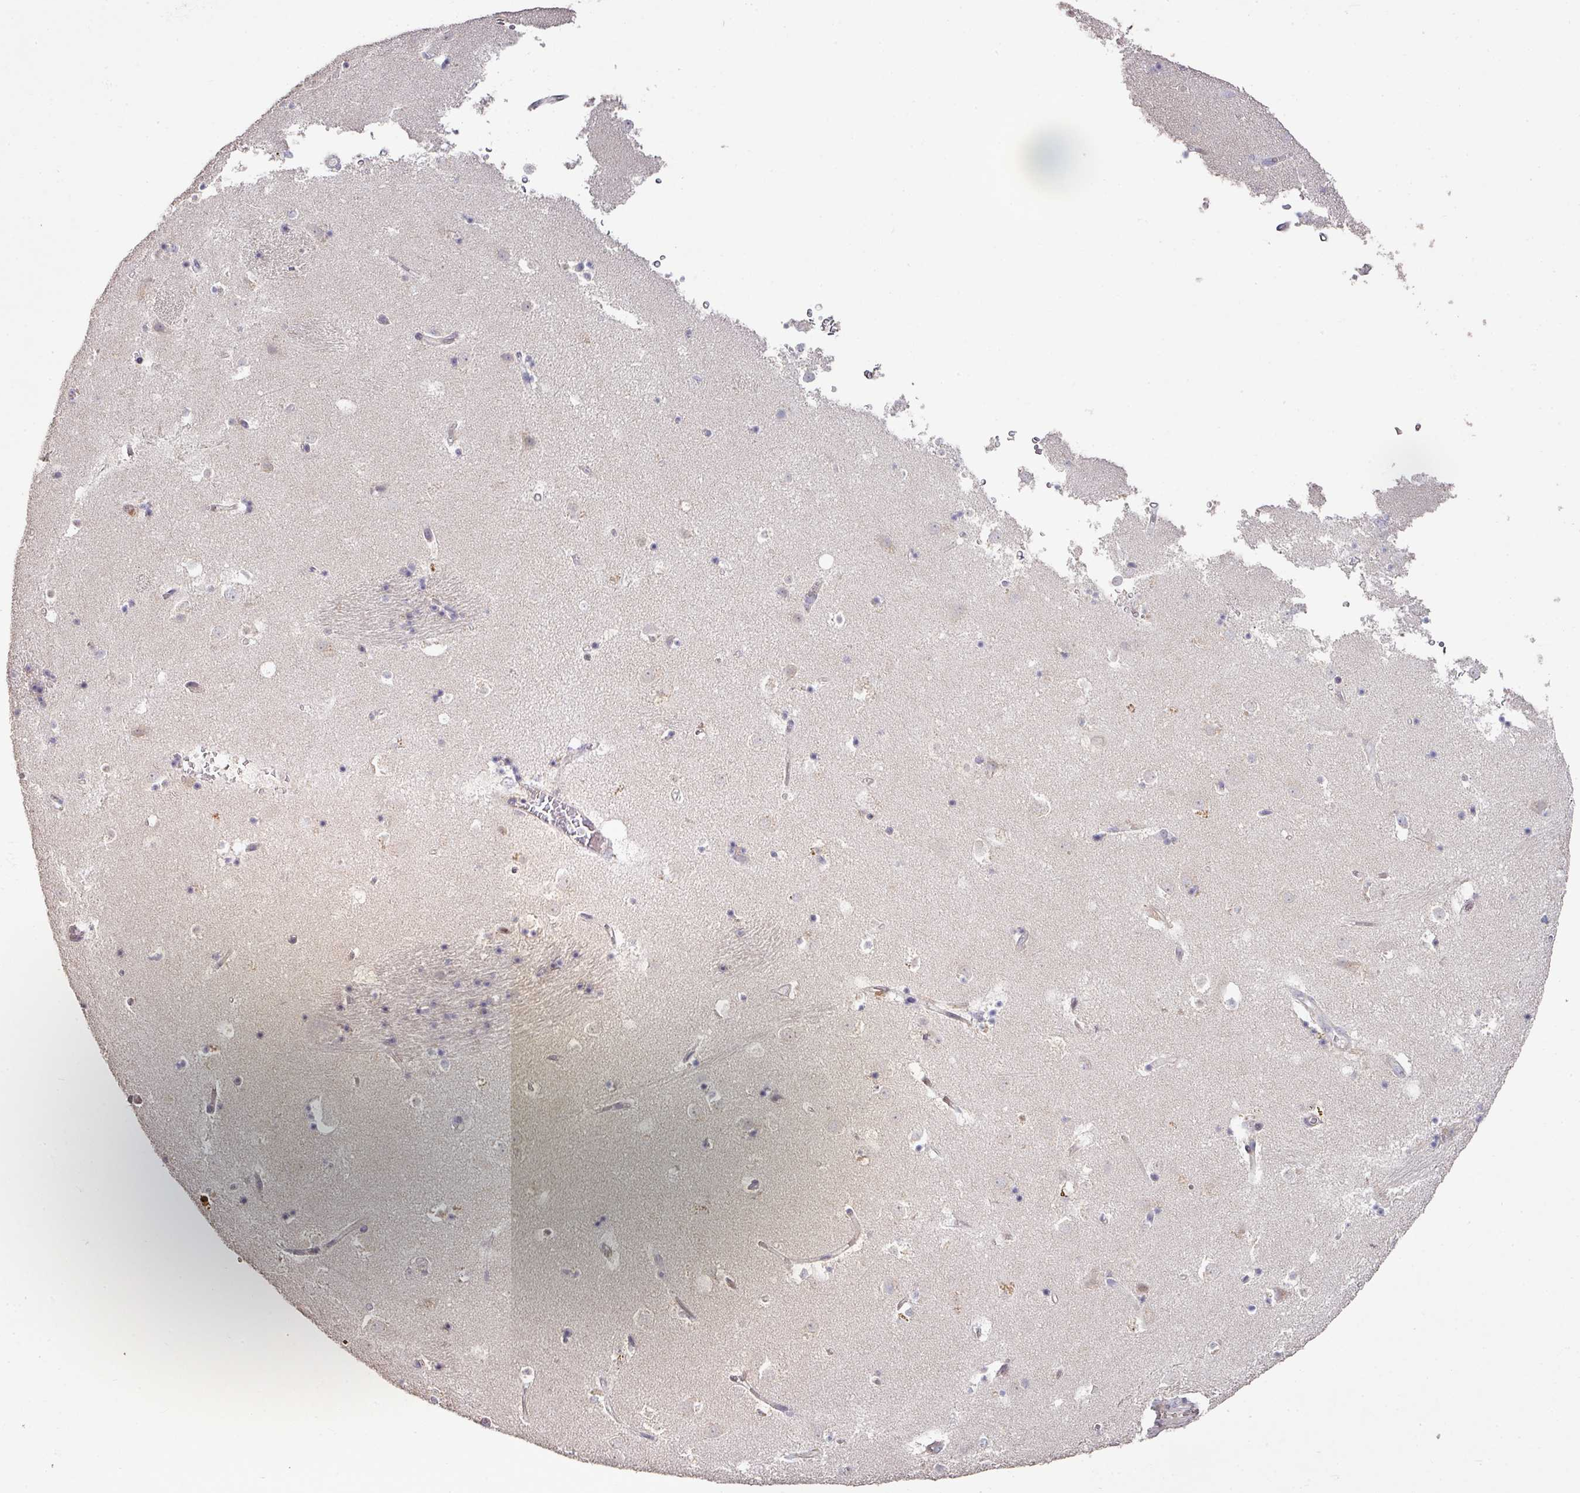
{"staining": {"intensity": "negative", "quantity": "none", "location": "none"}, "tissue": "caudate", "cell_type": "Glial cells", "image_type": "normal", "snomed": [{"axis": "morphology", "description": "Normal tissue, NOS"}, {"axis": "topography", "description": "Lateral ventricle wall"}], "caption": "There is no significant expression in glial cells of caudate. (DAB IHC with hematoxylin counter stain).", "gene": "RPL23A", "patient": {"sex": "male", "age": 58}}